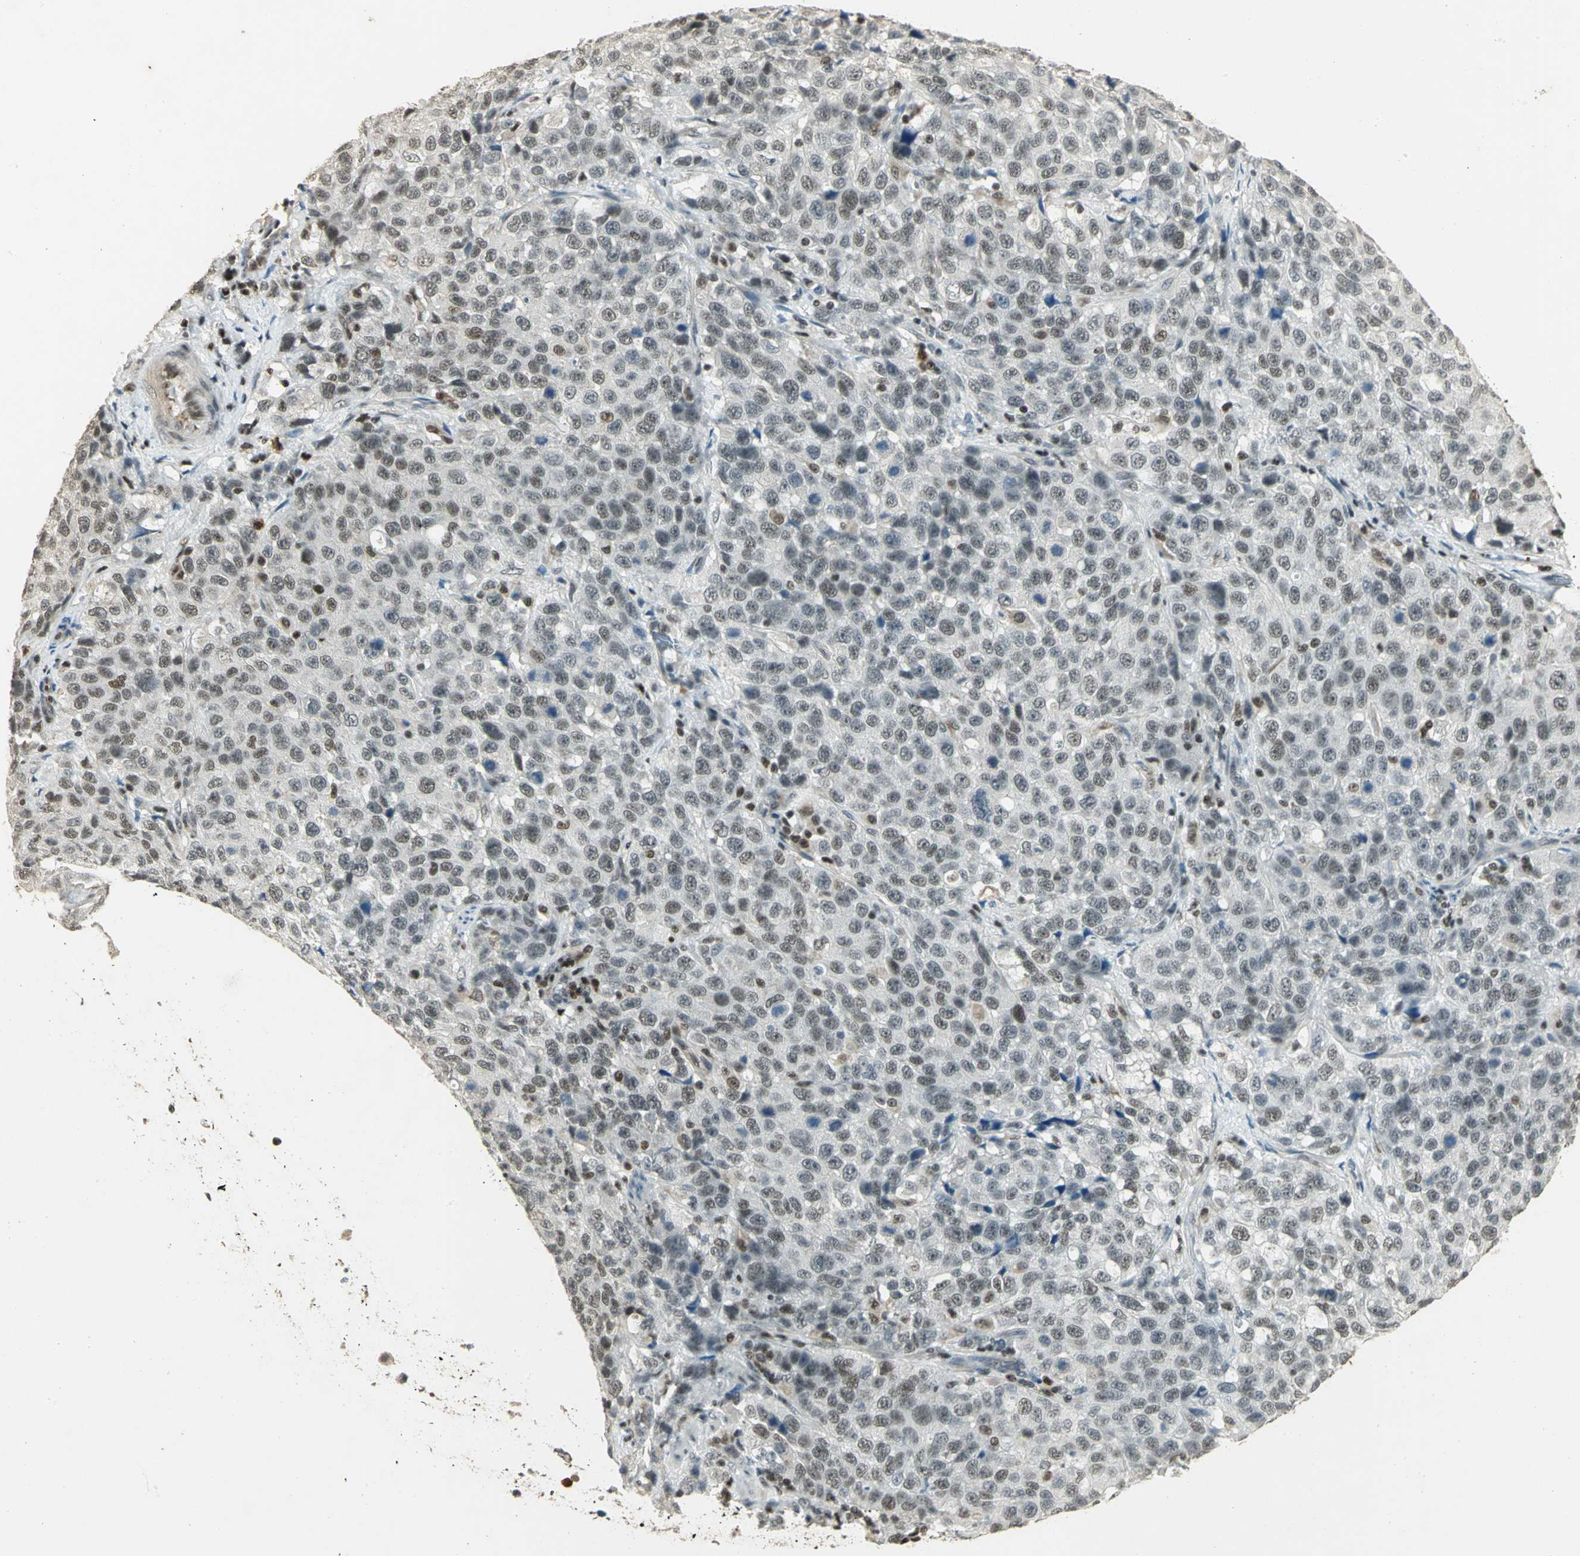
{"staining": {"intensity": "weak", "quantity": "25%-75%", "location": "nuclear"}, "tissue": "stomach cancer", "cell_type": "Tumor cells", "image_type": "cancer", "snomed": [{"axis": "morphology", "description": "Normal tissue, NOS"}, {"axis": "morphology", "description": "Adenocarcinoma, NOS"}, {"axis": "topography", "description": "Stomach"}], "caption": "Stomach adenocarcinoma was stained to show a protein in brown. There is low levels of weak nuclear positivity in about 25%-75% of tumor cells.", "gene": "ELF1", "patient": {"sex": "male", "age": 48}}